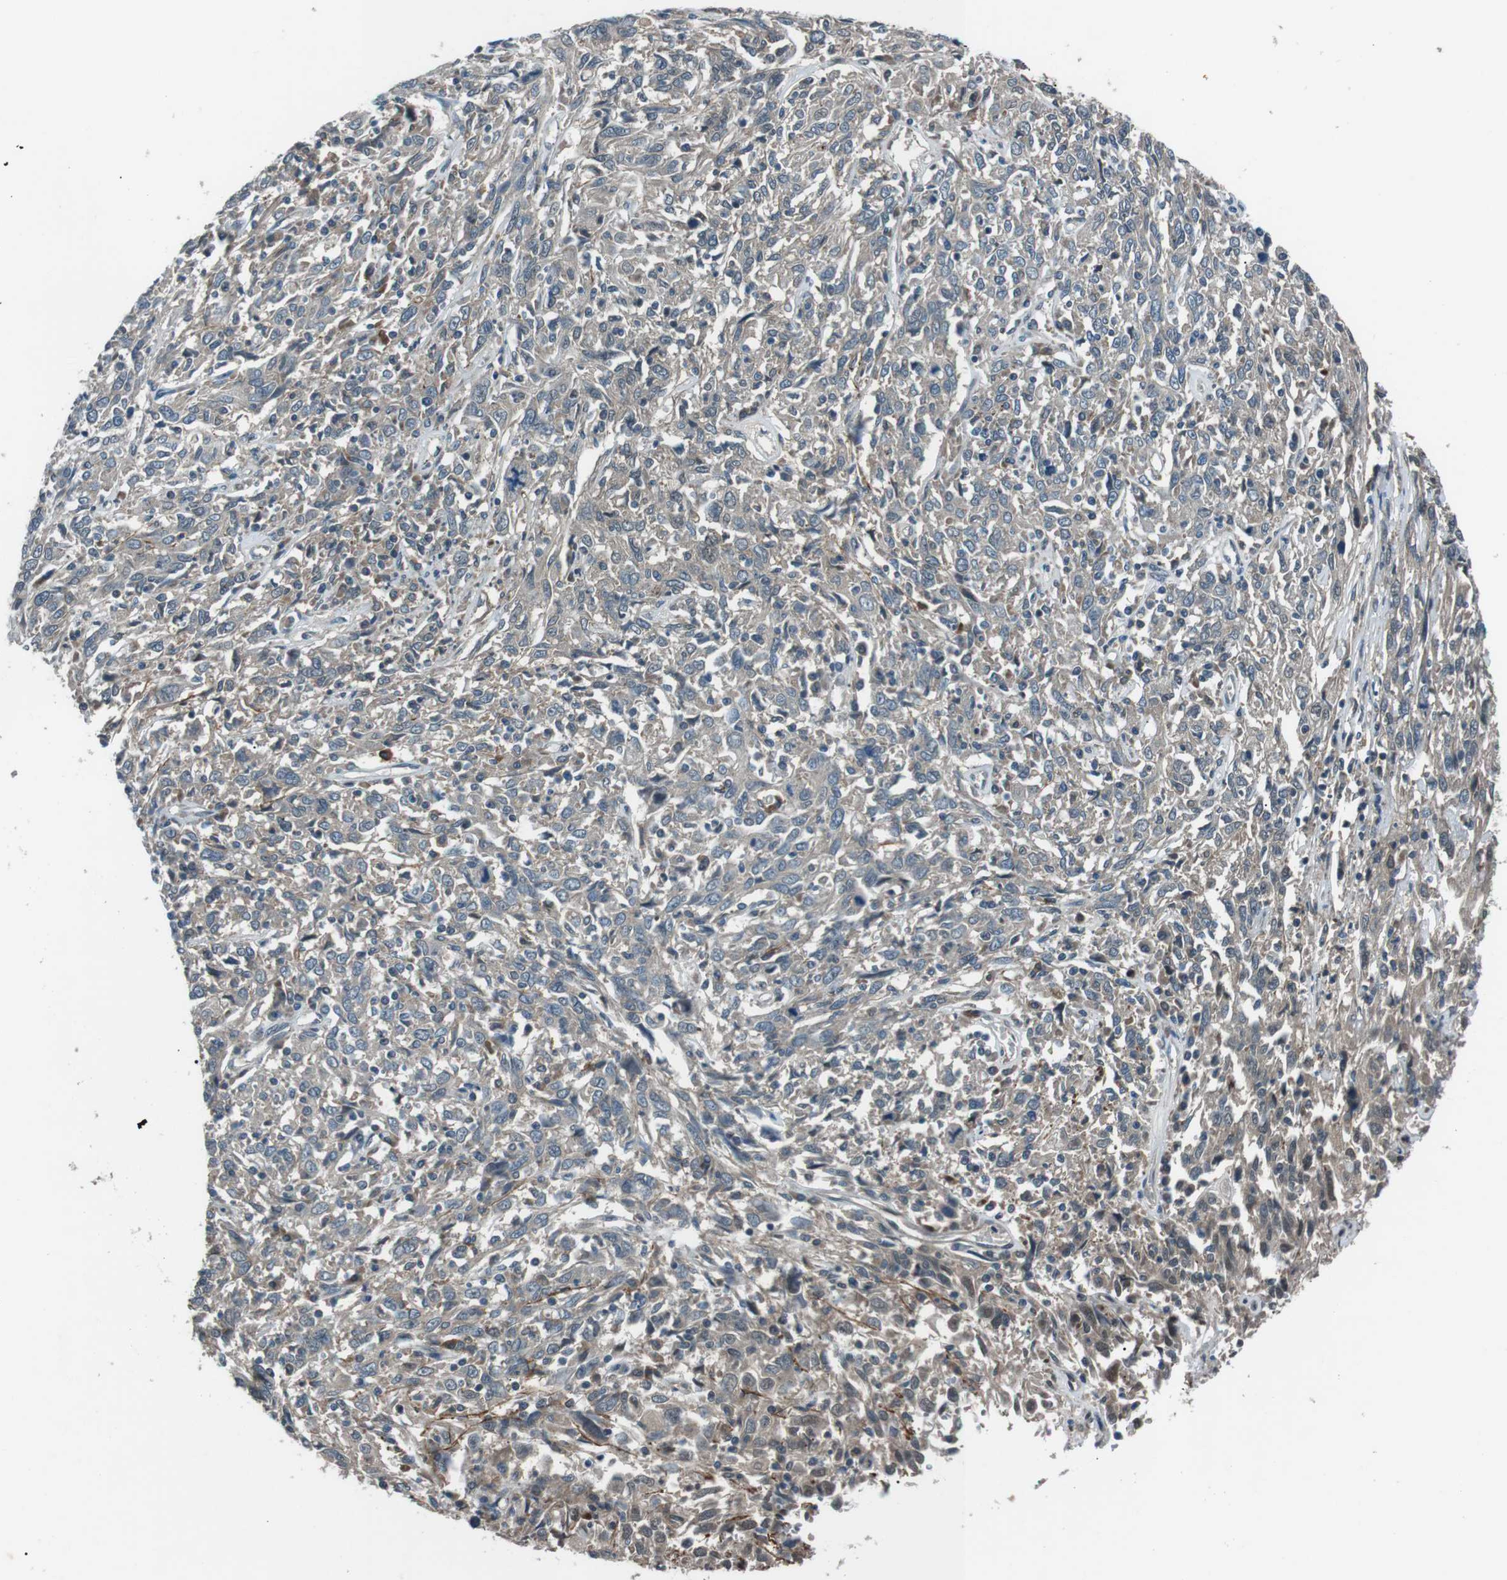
{"staining": {"intensity": "weak", "quantity": "25%-75%", "location": "cytoplasmic/membranous"}, "tissue": "cervical cancer", "cell_type": "Tumor cells", "image_type": "cancer", "snomed": [{"axis": "morphology", "description": "Squamous cell carcinoma, NOS"}, {"axis": "topography", "description": "Cervix"}], "caption": "The immunohistochemical stain highlights weak cytoplasmic/membranous positivity in tumor cells of cervical cancer tissue.", "gene": "LRIG2", "patient": {"sex": "female", "age": 46}}